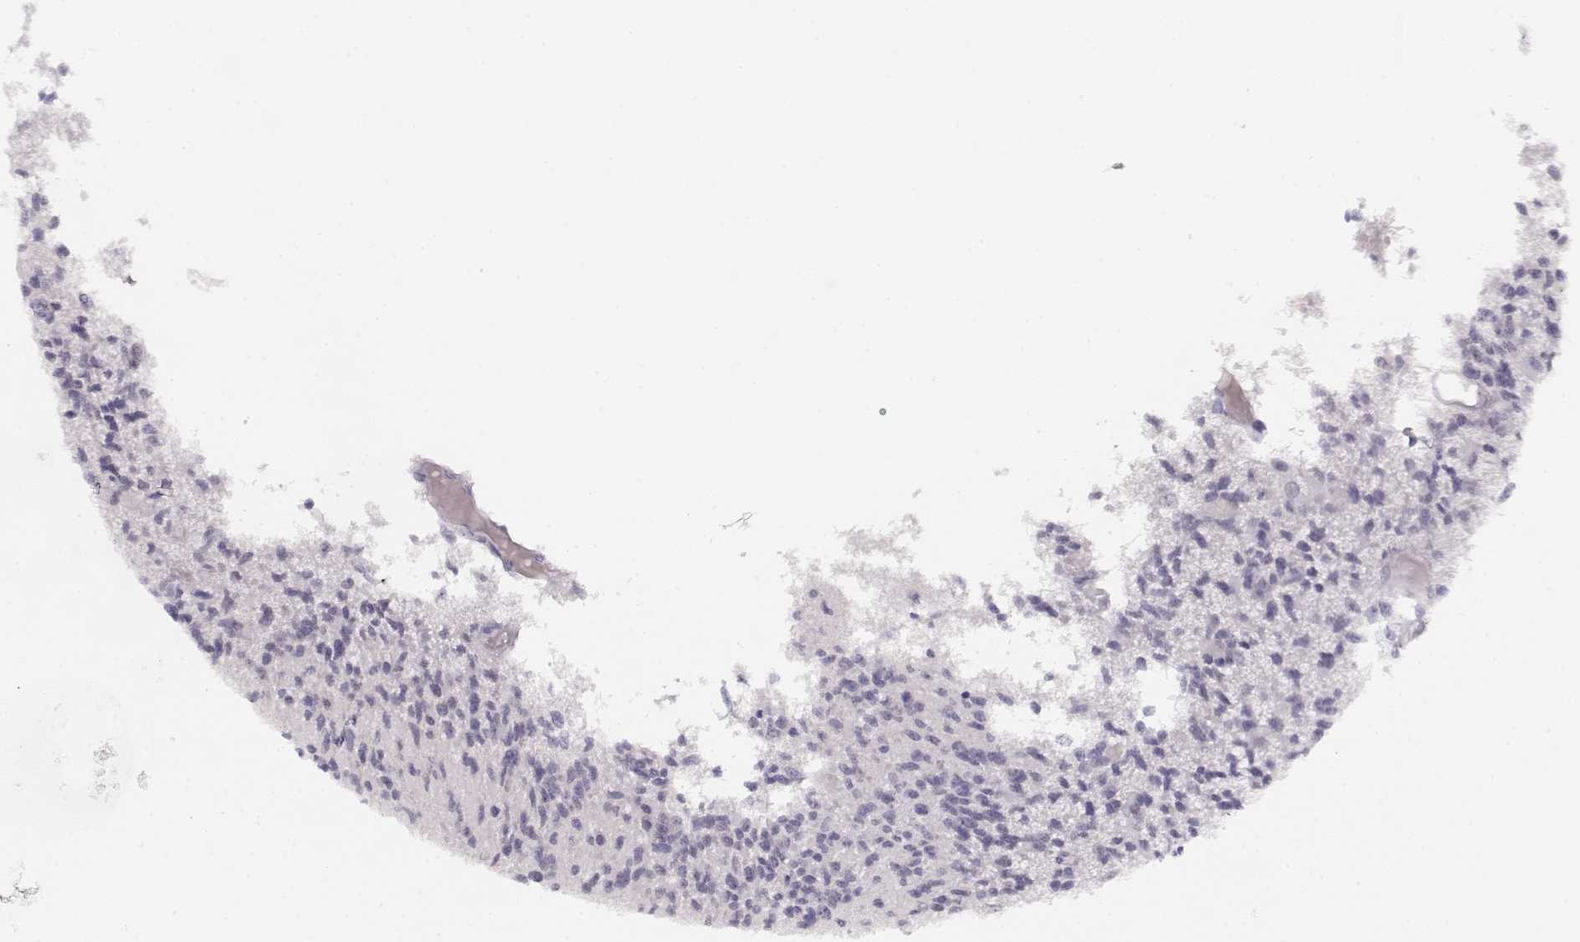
{"staining": {"intensity": "negative", "quantity": "none", "location": "none"}, "tissue": "glioma", "cell_type": "Tumor cells", "image_type": "cancer", "snomed": [{"axis": "morphology", "description": "Glioma, malignant, High grade"}, {"axis": "topography", "description": "Brain"}], "caption": "A micrograph of human malignant glioma (high-grade) is negative for staining in tumor cells.", "gene": "IMPG1", "patient": {"sex": "female", "age": 63}}